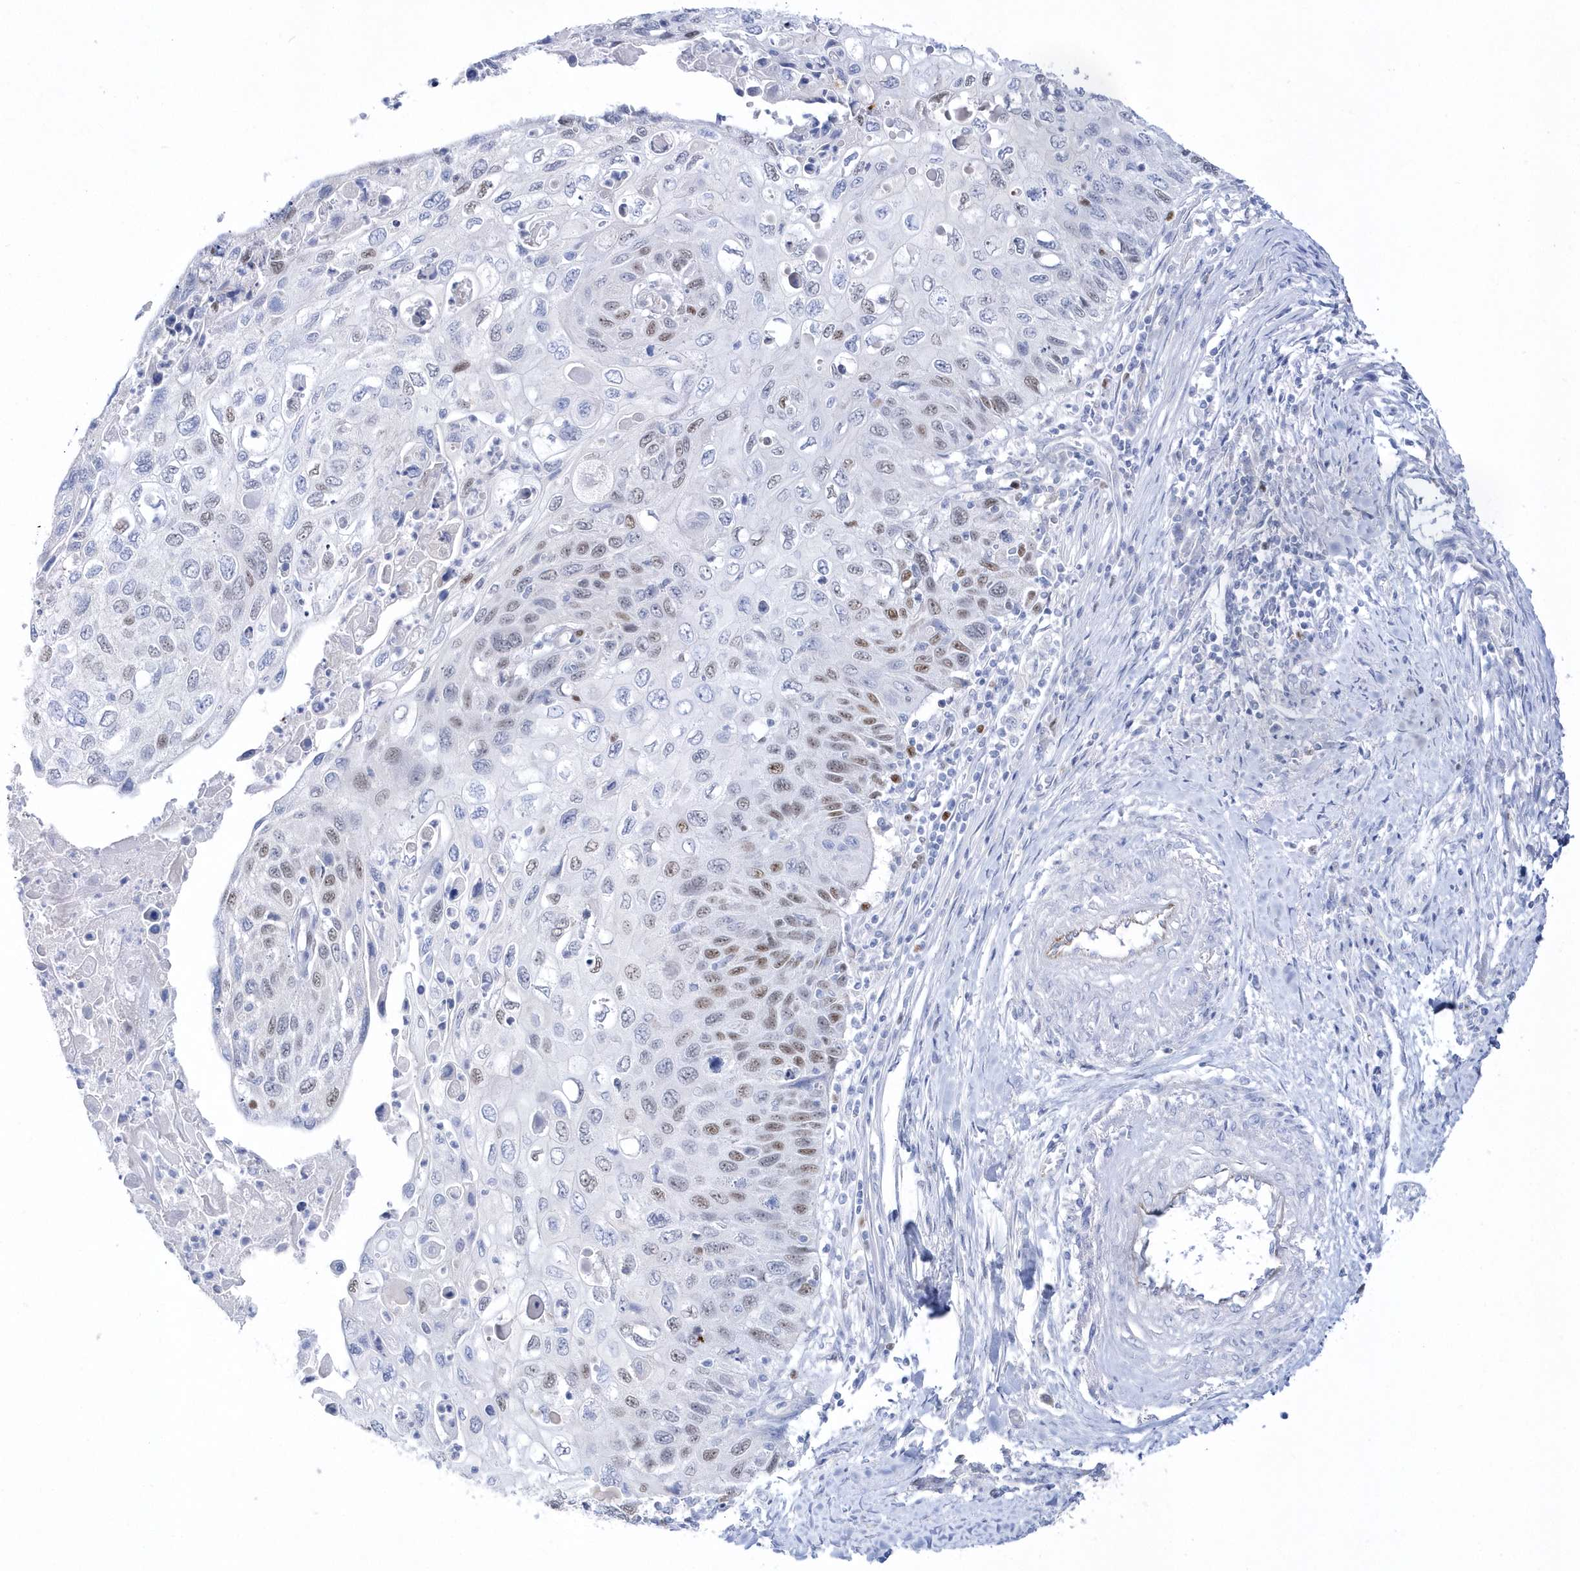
{"staining": {"intensity": "moderate", "quantity": "<25%", "location": "nuclear"}, "tissue": "cervical cancer", "cell_type": "Tumor cells", "image_type": "cancer", "snomed": [{"axis": "morphology", "description": "Squamous cell carcinoma, NOS"}, {"axis": "topography", "description": "Cervix"}], "caption": "IHC of cervical cancer (squamous cell carcinoma) shows low levels of moderate nuclear expression in approximately <25% of tumor cells.", "gene": "TMCO6", "patient": {"sex": "female", "age": 70}}